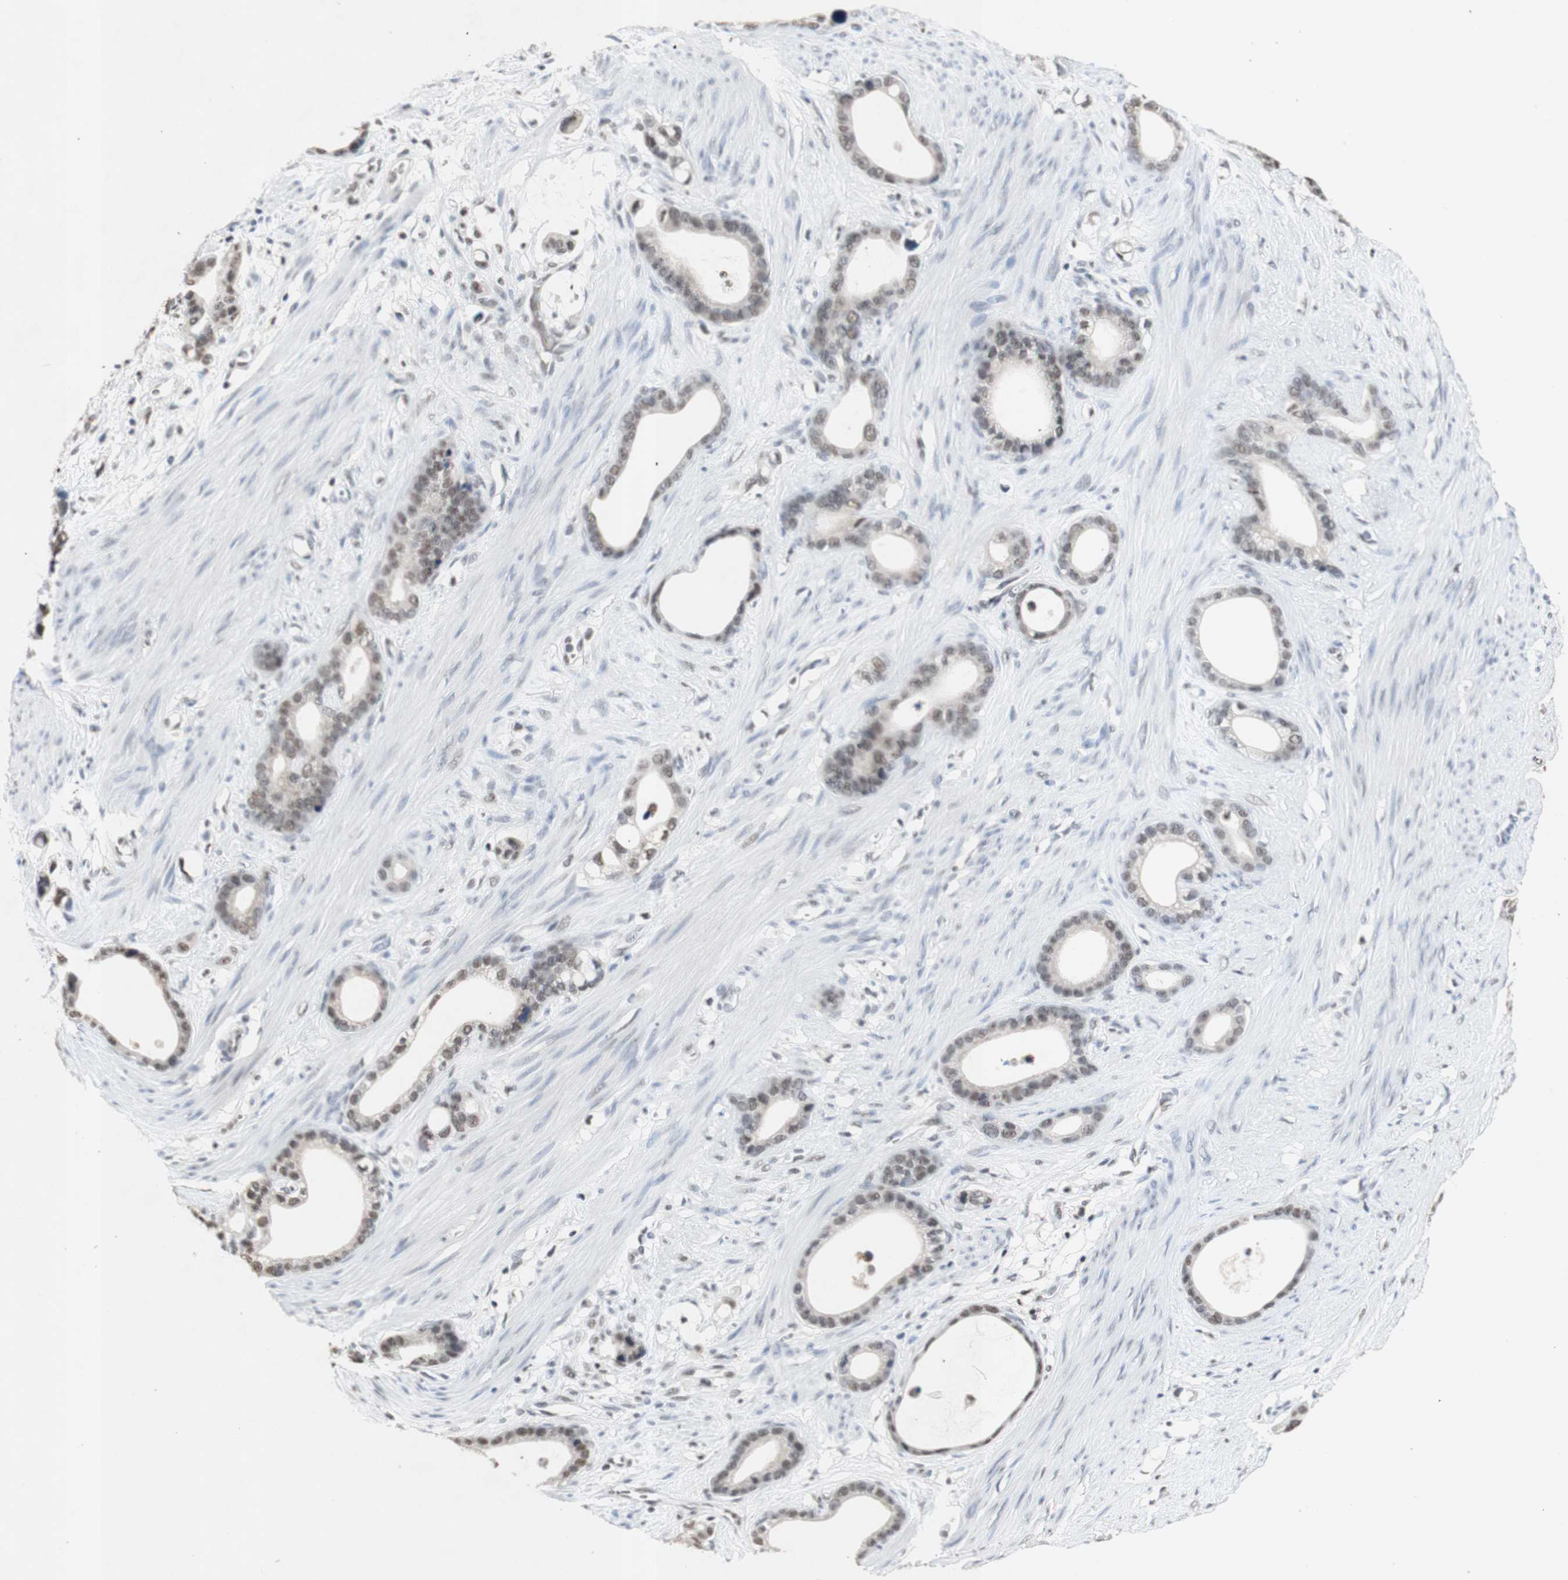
{"staining": {"intensity": "moderate", "quantity": ">75%", "location": "nuclear"}, "tissue": "stomach cancer", "cell_type": "Tumor cells", "image_type": "cancer", "snomed": [{"axis": "morphology", "description": "Adenocarcinoma, NOS"}, {"axis": "topography", "description": "Stomach"}], "caption": "The histopathology image exhibits immunohistochemical staining of stomach adenocarcinoma. There is moderate nuclear staining is present in approximately >75% of tumor cells.", "gene": "SNRPB", "patient": {"sex": "female", "age": 75}}